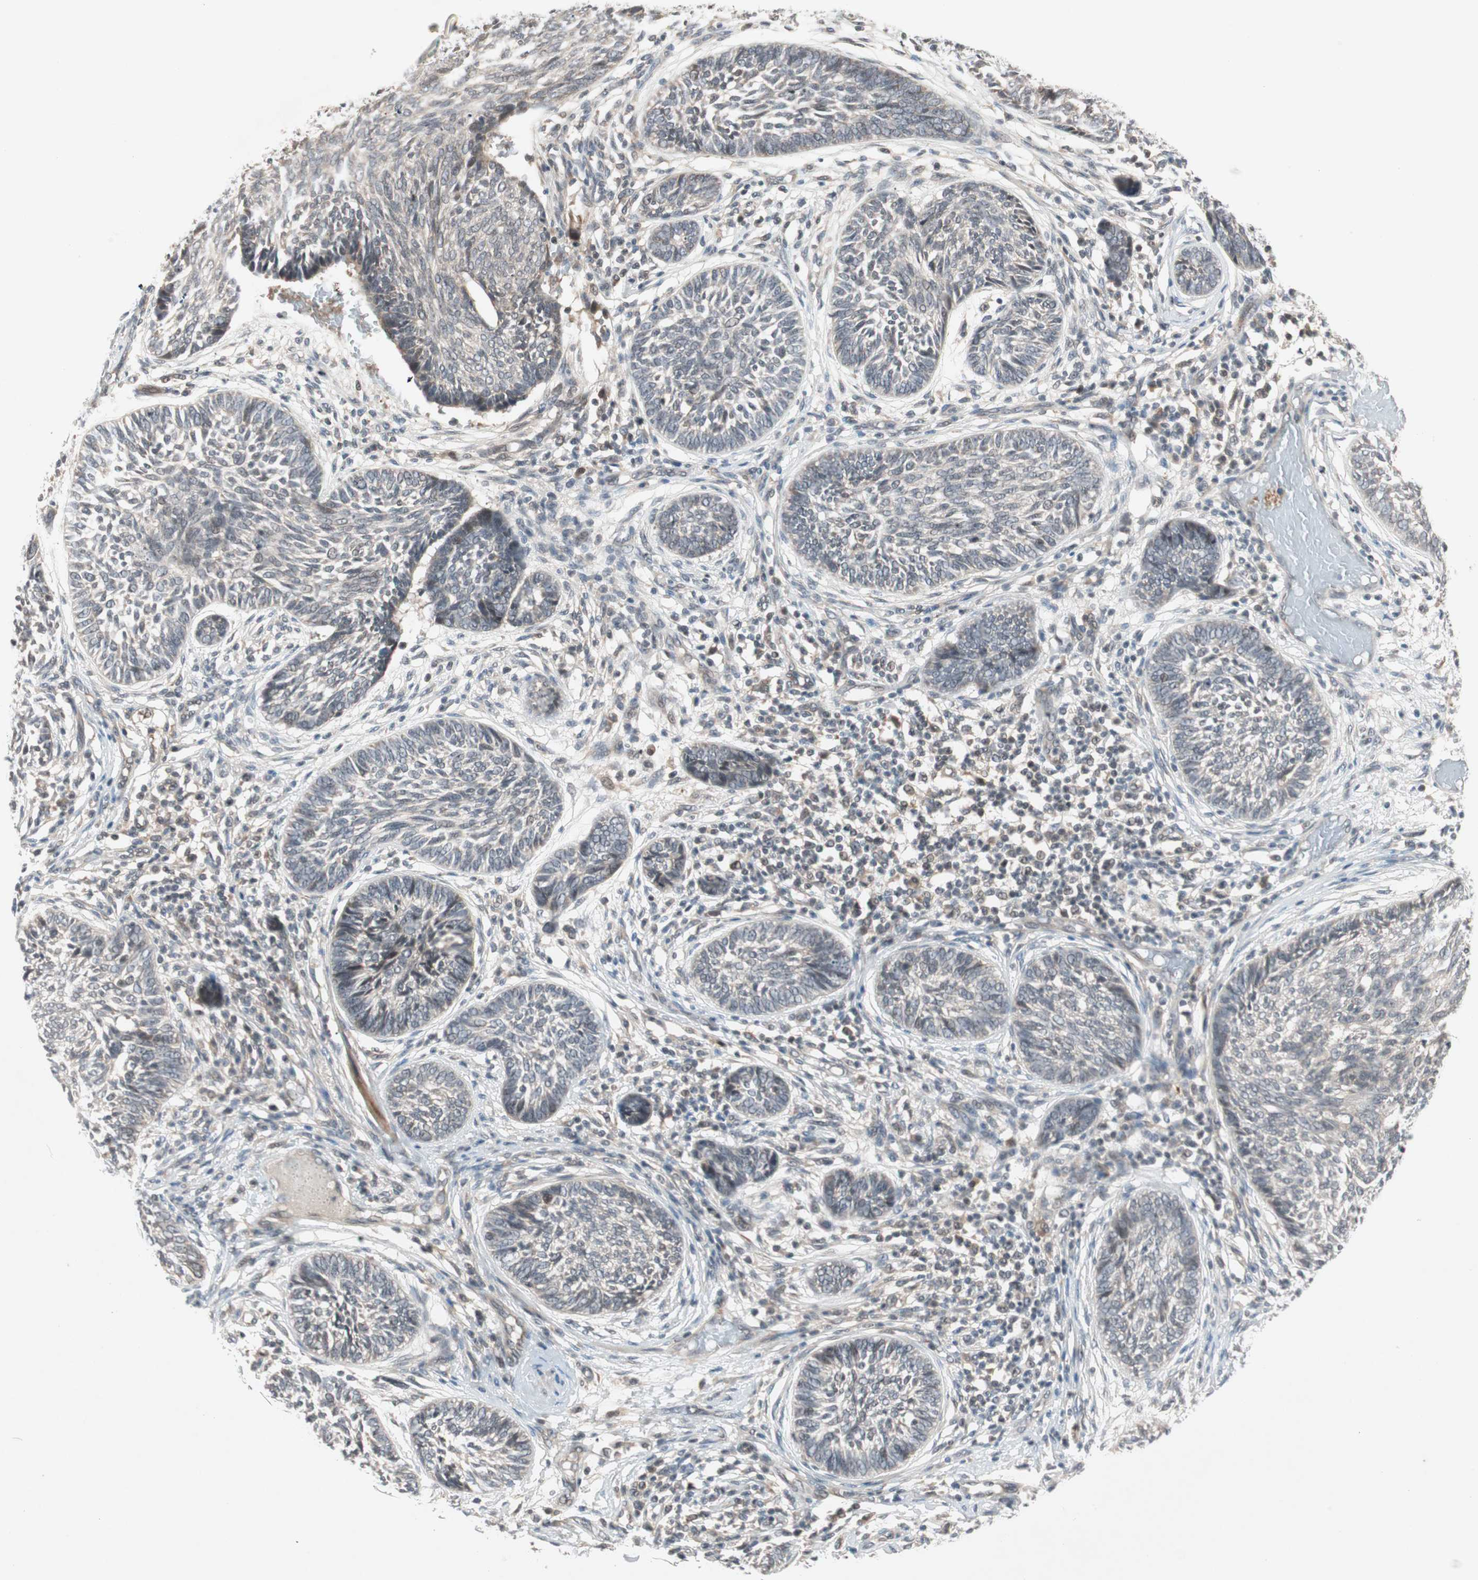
{"staining": {"intensity": "negative", "quantity": "none", "location": "none"}, "tissue": "skin cancer", "cell_type": "Tumor cells", "image_type": "cancer", "snomed": [{"axis": "morphology", "description": "Papilloma, NOS"}, {"axis": "morphology", "description": "Basal cell carcinoma"}, {"axis": "topography", "description": "Skin"}], "caption": "Photomicrograph shows no protein positivity in tumor cells of skin papilloma tissue. (Brightfield microscopy of DAB (3,3'-diaminobenzidine) immunohistochemistry at high magnification).", "gene": "PGBD1", "patient": {"sex": "male", "age": 87}}